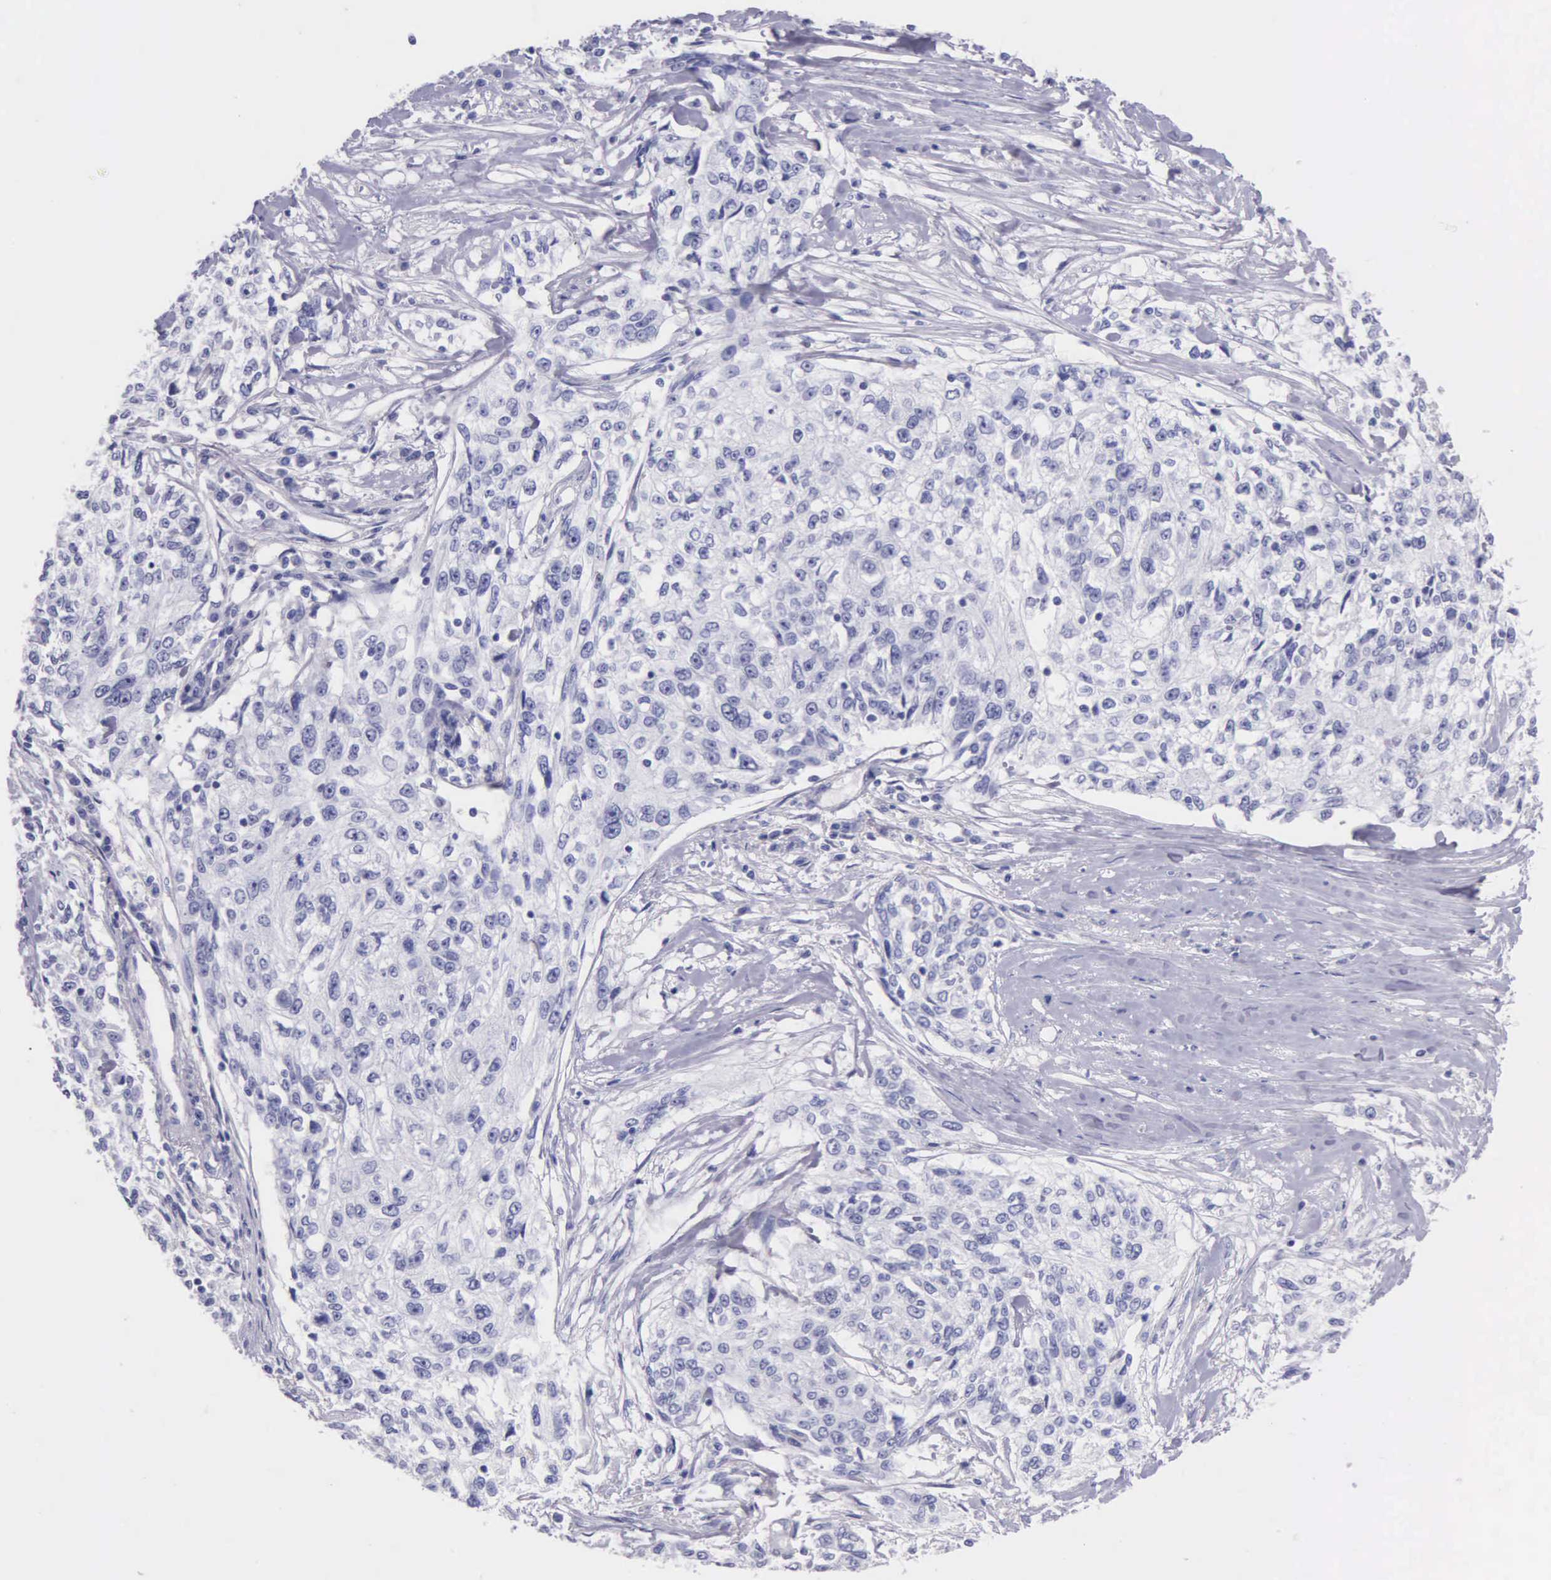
{"staining": {"intensity": "negative", "quantity": "none", "location": "none"}, "tissue": "cervical cancer", "cell_type": "Tumor cells", "image_type": "cancer", "snomed": [{"axis": "morphology", "description": "Squamous cell carcinoma, NOS"}, {"axis": "topography", "description": "Cervix"}], "caption": "DAB immunohistochemical staining of human cervical cancer exhibits no significant staining in tumor cells.", "gene": "GSTT2", "patient": {"sex": "female", "age": 57}}